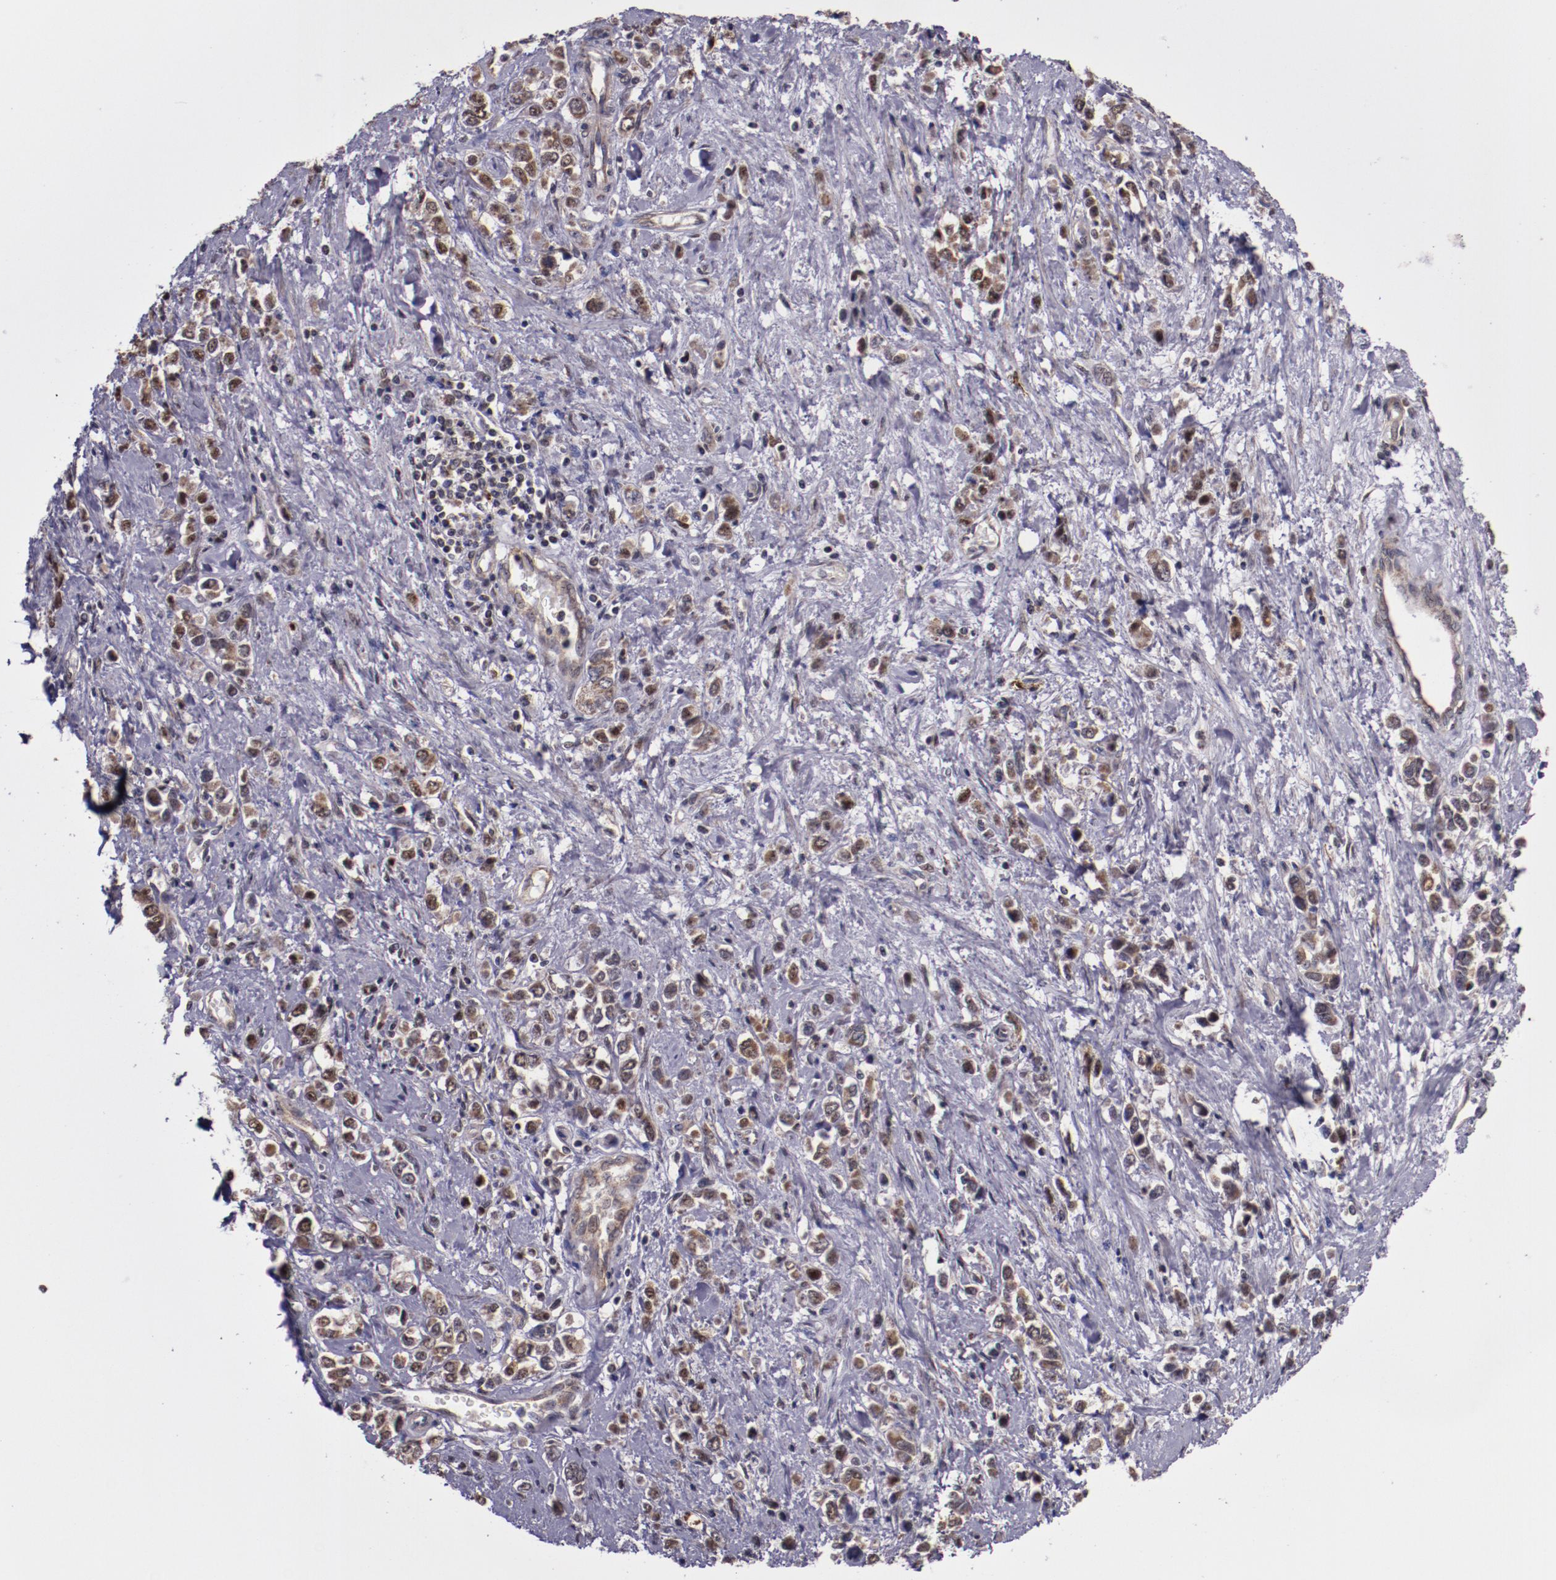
{"staining": {"intensity": "moderate", "quantity": ">75%", "location": "cytoplasmic/membranous,nuclear"}, "tissue": "stomach cancer", "cell_type": "Tumor cells", "image_type": "cancer", "snomed": [{"axis": "morphology", "description": "Adenocarcinoma, NOS"}, {"axis": "topography", "description": "Stomach, upper"}], "caption": "A brown stain highlights moderate cytoplasmic/membranous and nuclear staining of a protein in stomach cancer tumor cells.", "gene": "CECR2", "patient": {"sex": "male", "age": 76}}